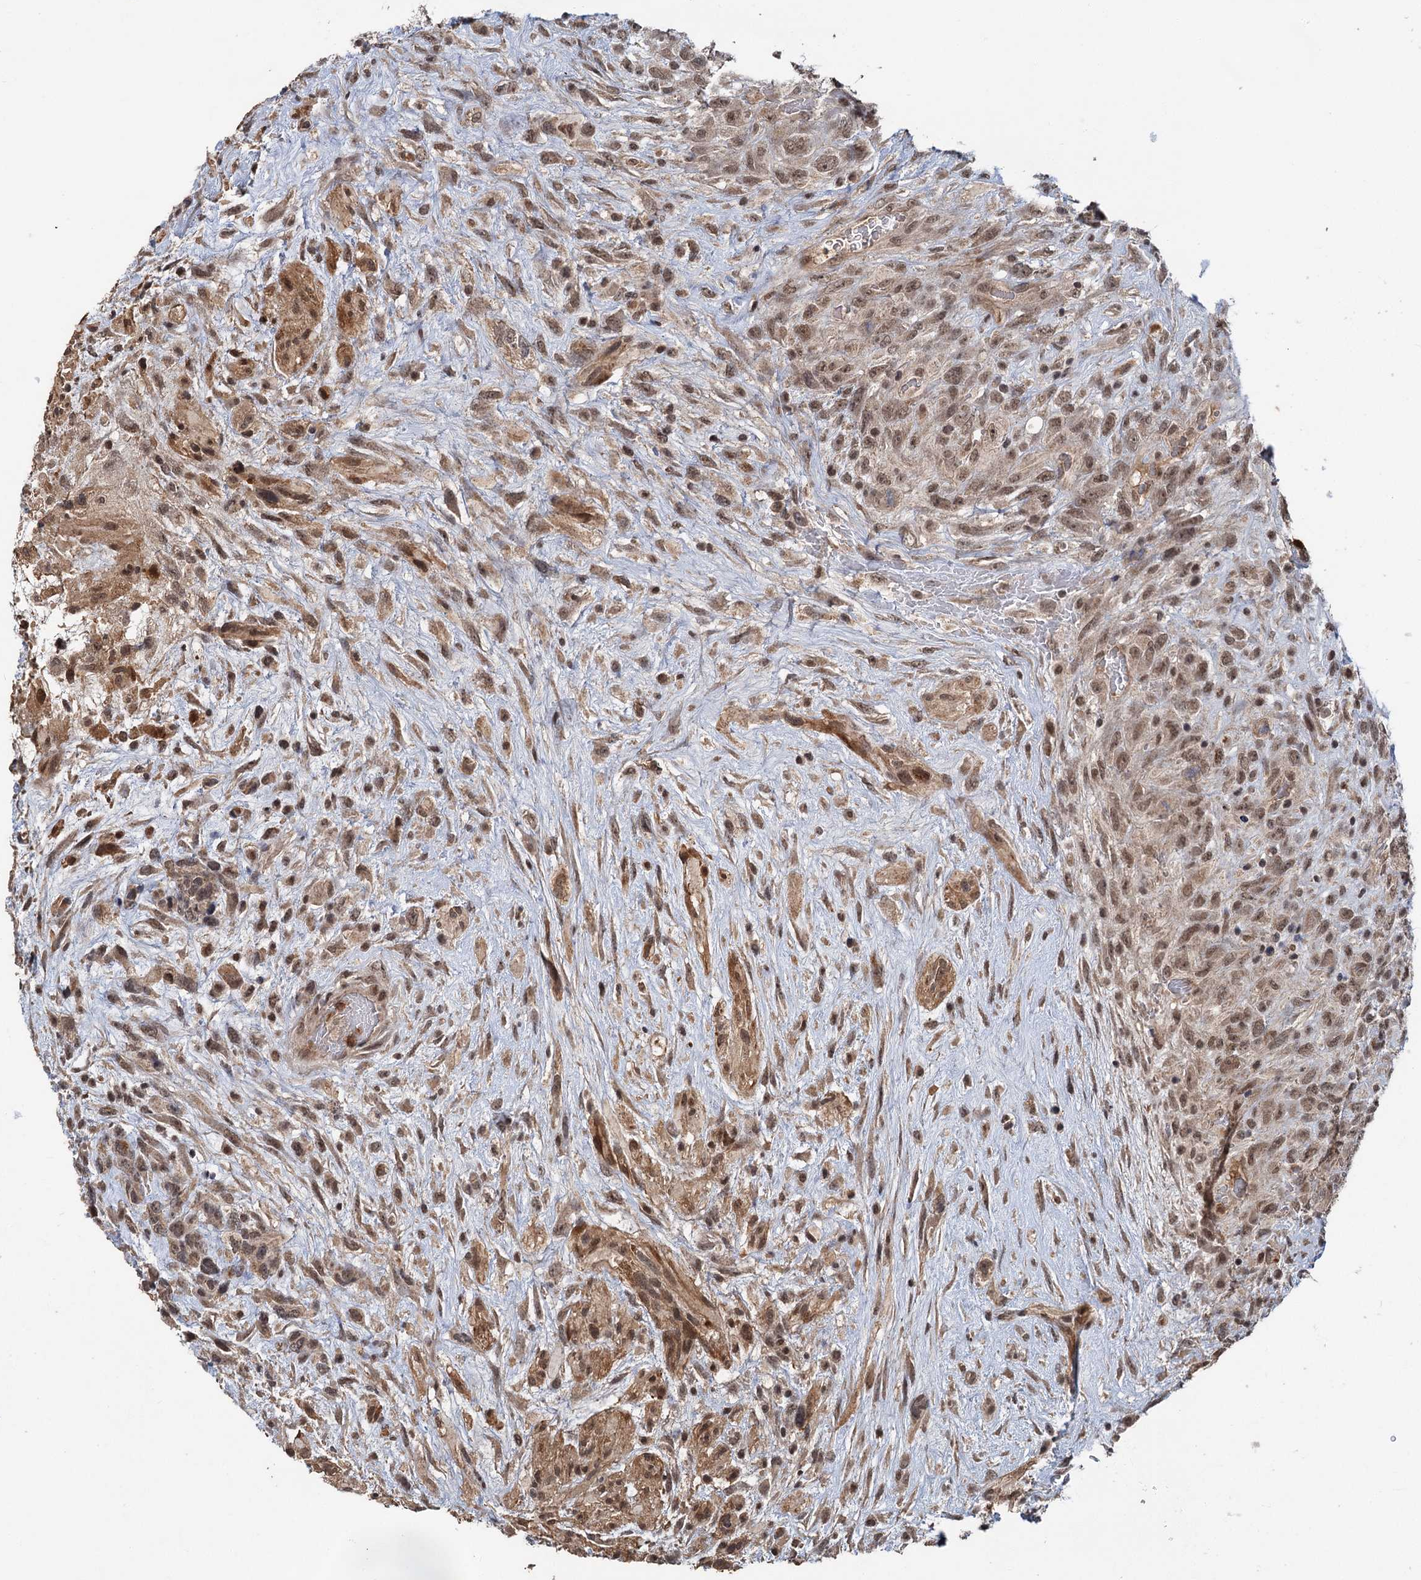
{"staining": {"intensity": "moderate", "quantity": ">75%", "location": "cytoplasmic/membranous,nuclear"}, "tissue": "glioma", "cell_type": "Tumor cells", "image_type": "cancer", "snomed": [{"axis": "morphology", "description": "Glioma, malignant, High grade"}, {"axis": "topography", "description": "Brain"}], "caption": "DAB (3,3'-diaminobenzidine) immunohistochemical staining of human malignant high-grade glioma exhibits moderate cytoplasmic/membranous and nuclear protein expression in approximately >75% of tumor cells.", "gene": "KANSL2", "patient": {"sex": "male", "age": 61}}